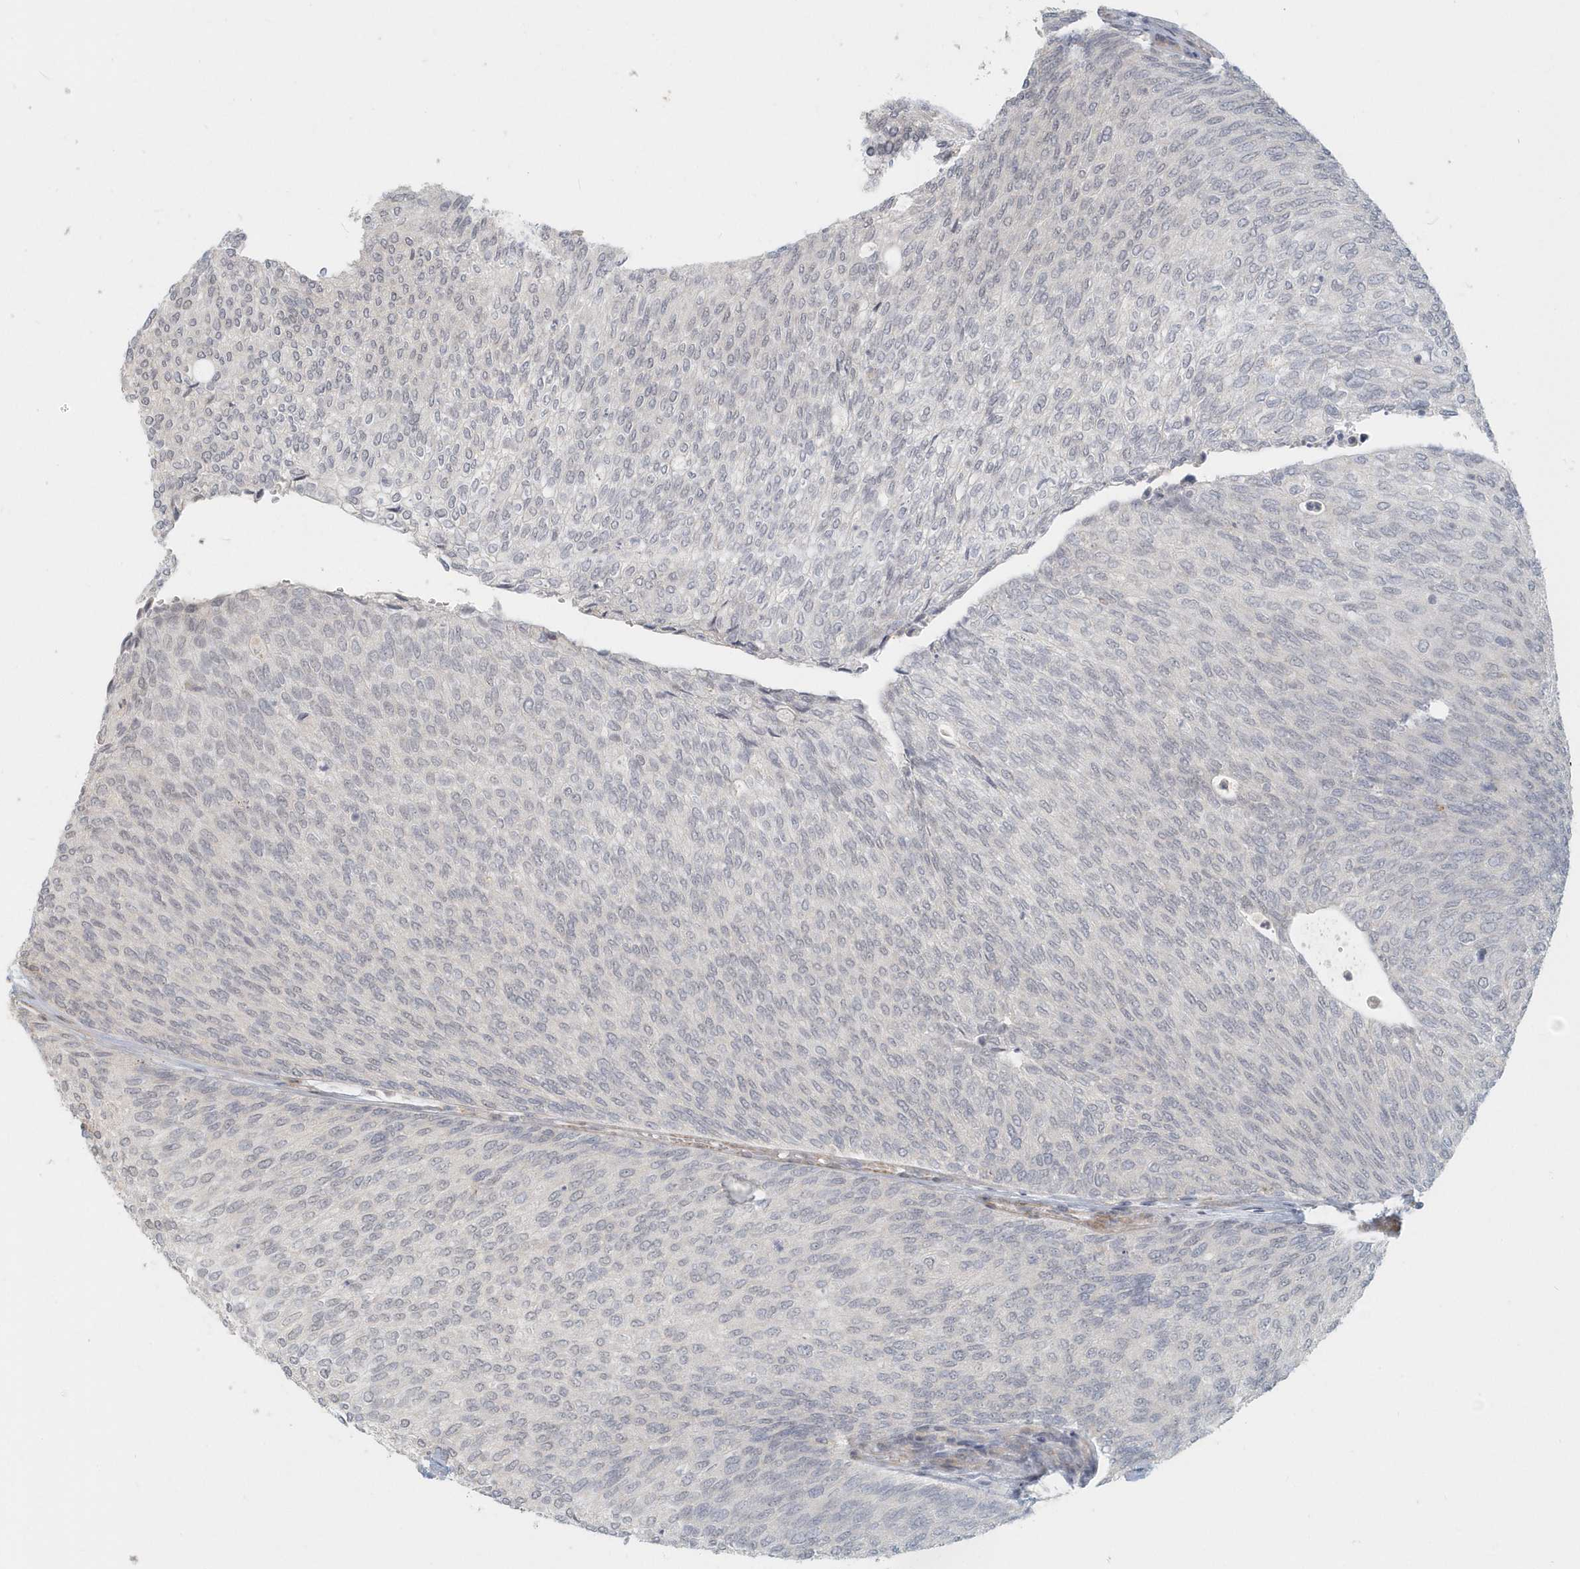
{"staining": {"intensity": "negative", "quantity": "none", "location": "none"}, "tissue": "urothelial cancer", "cell_type": "Tumor cells", "image_type": "cancer", "snomed": [{"axis": "morphology", "description": "Urothelial carcinoma, Low grade"}, {"axis": "topography", "description": "Urinary bladder"}], "caption": "This is a micrograph of IHC staining of urothelial cancer, which shows no positivity in tumor cells.", "gene": "NAPB", "patient": {"sex": "female", "age": 79}}